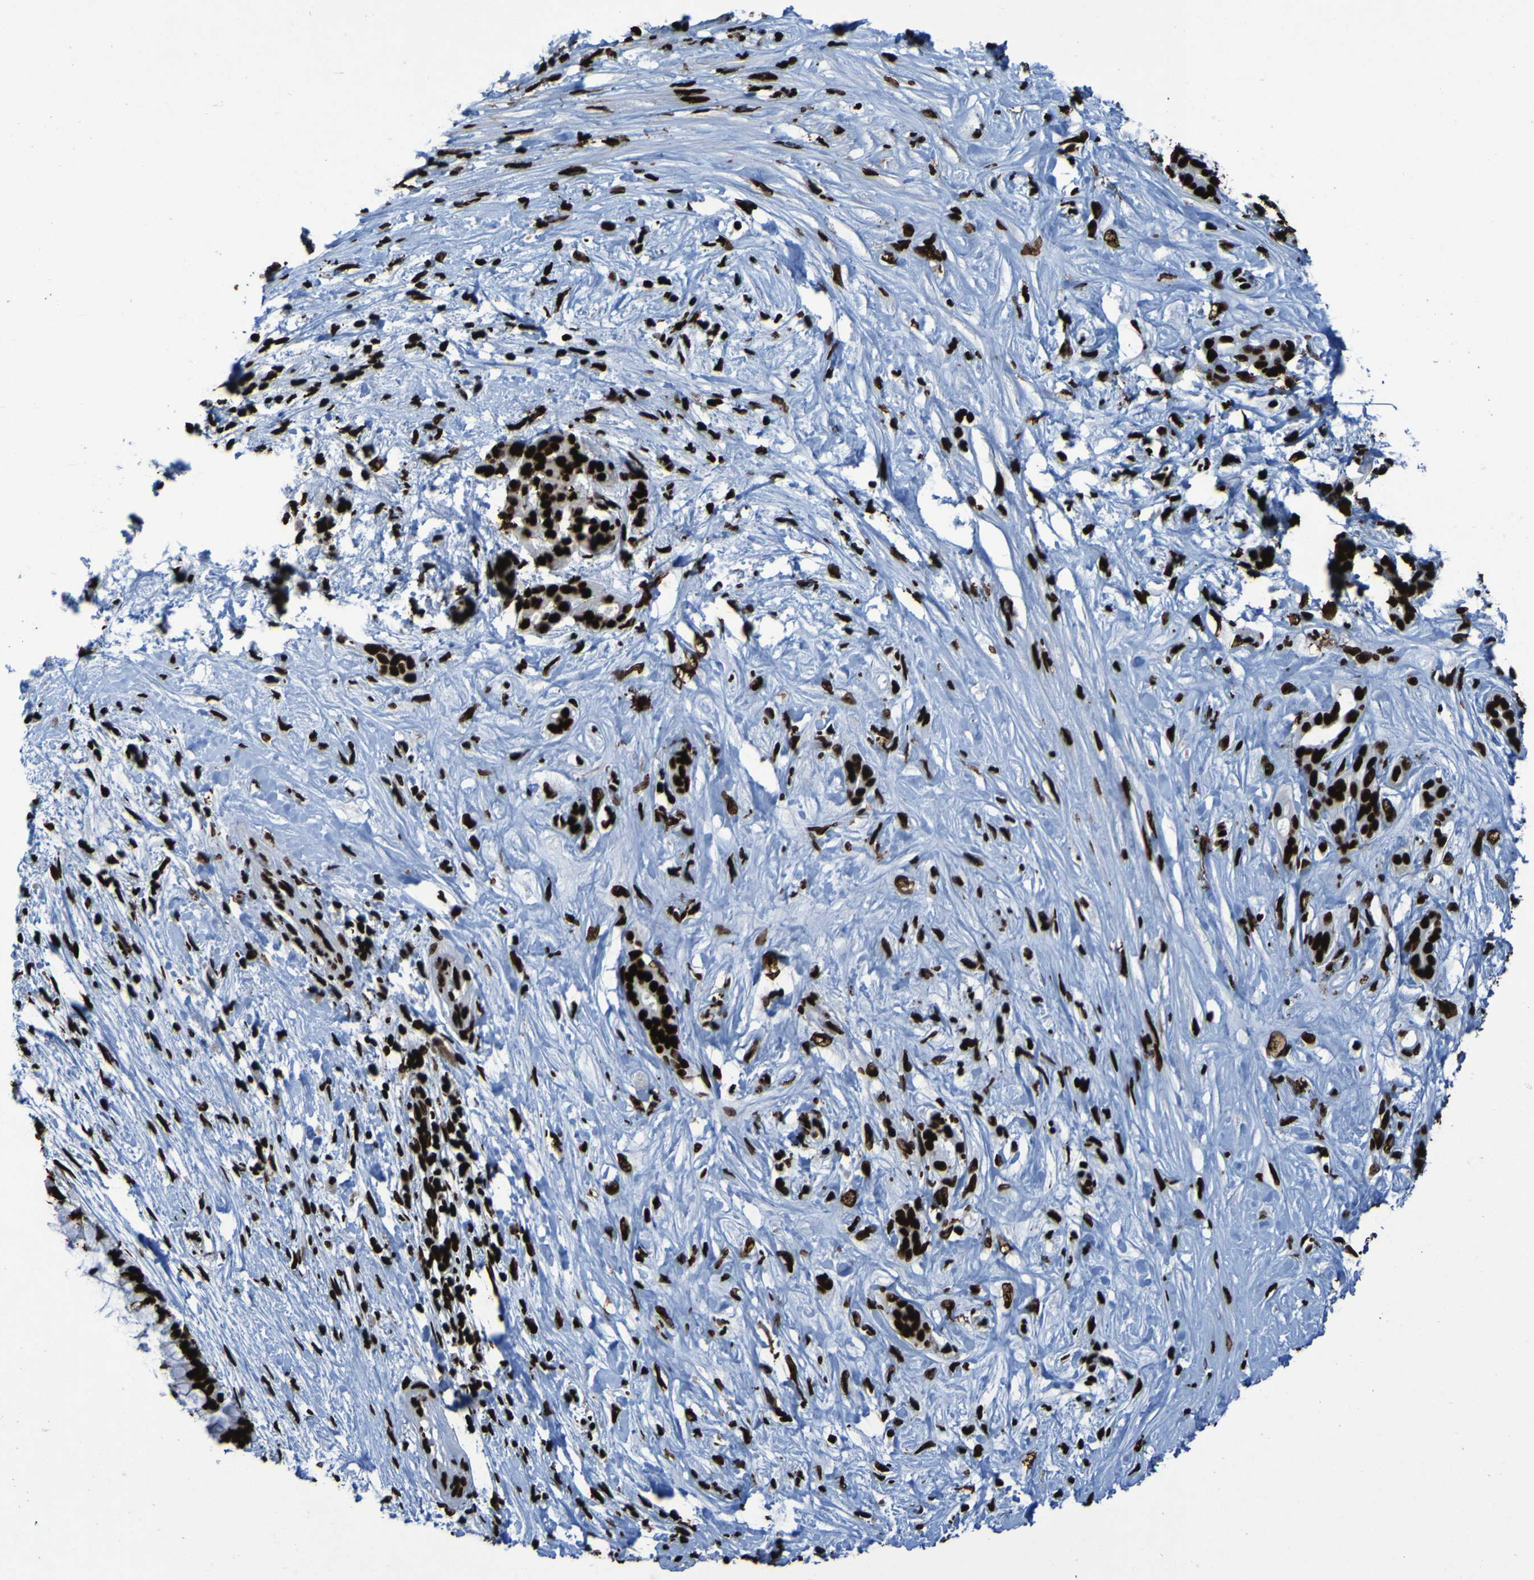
{"staining": {"intensity": "strong", "quantity": ">75%", "location": "nuclear"}, "tissue": "pancreatic cancer", "cell_type": "Tumor cells", "image_type": "cancer", "snomed": [{"axis": "morphology", "description": "Adenocarcinoma, NOS"}, {"axis": "topography", "description": "Pancreas"}], "caption": "DAB immunohistochemical staining of human pancreatic cancer shows strong nuclear protein positivity in about >75% of tumor cells.", "gene": "NPM1", "patient": {"sex": "male", "age": 41}}